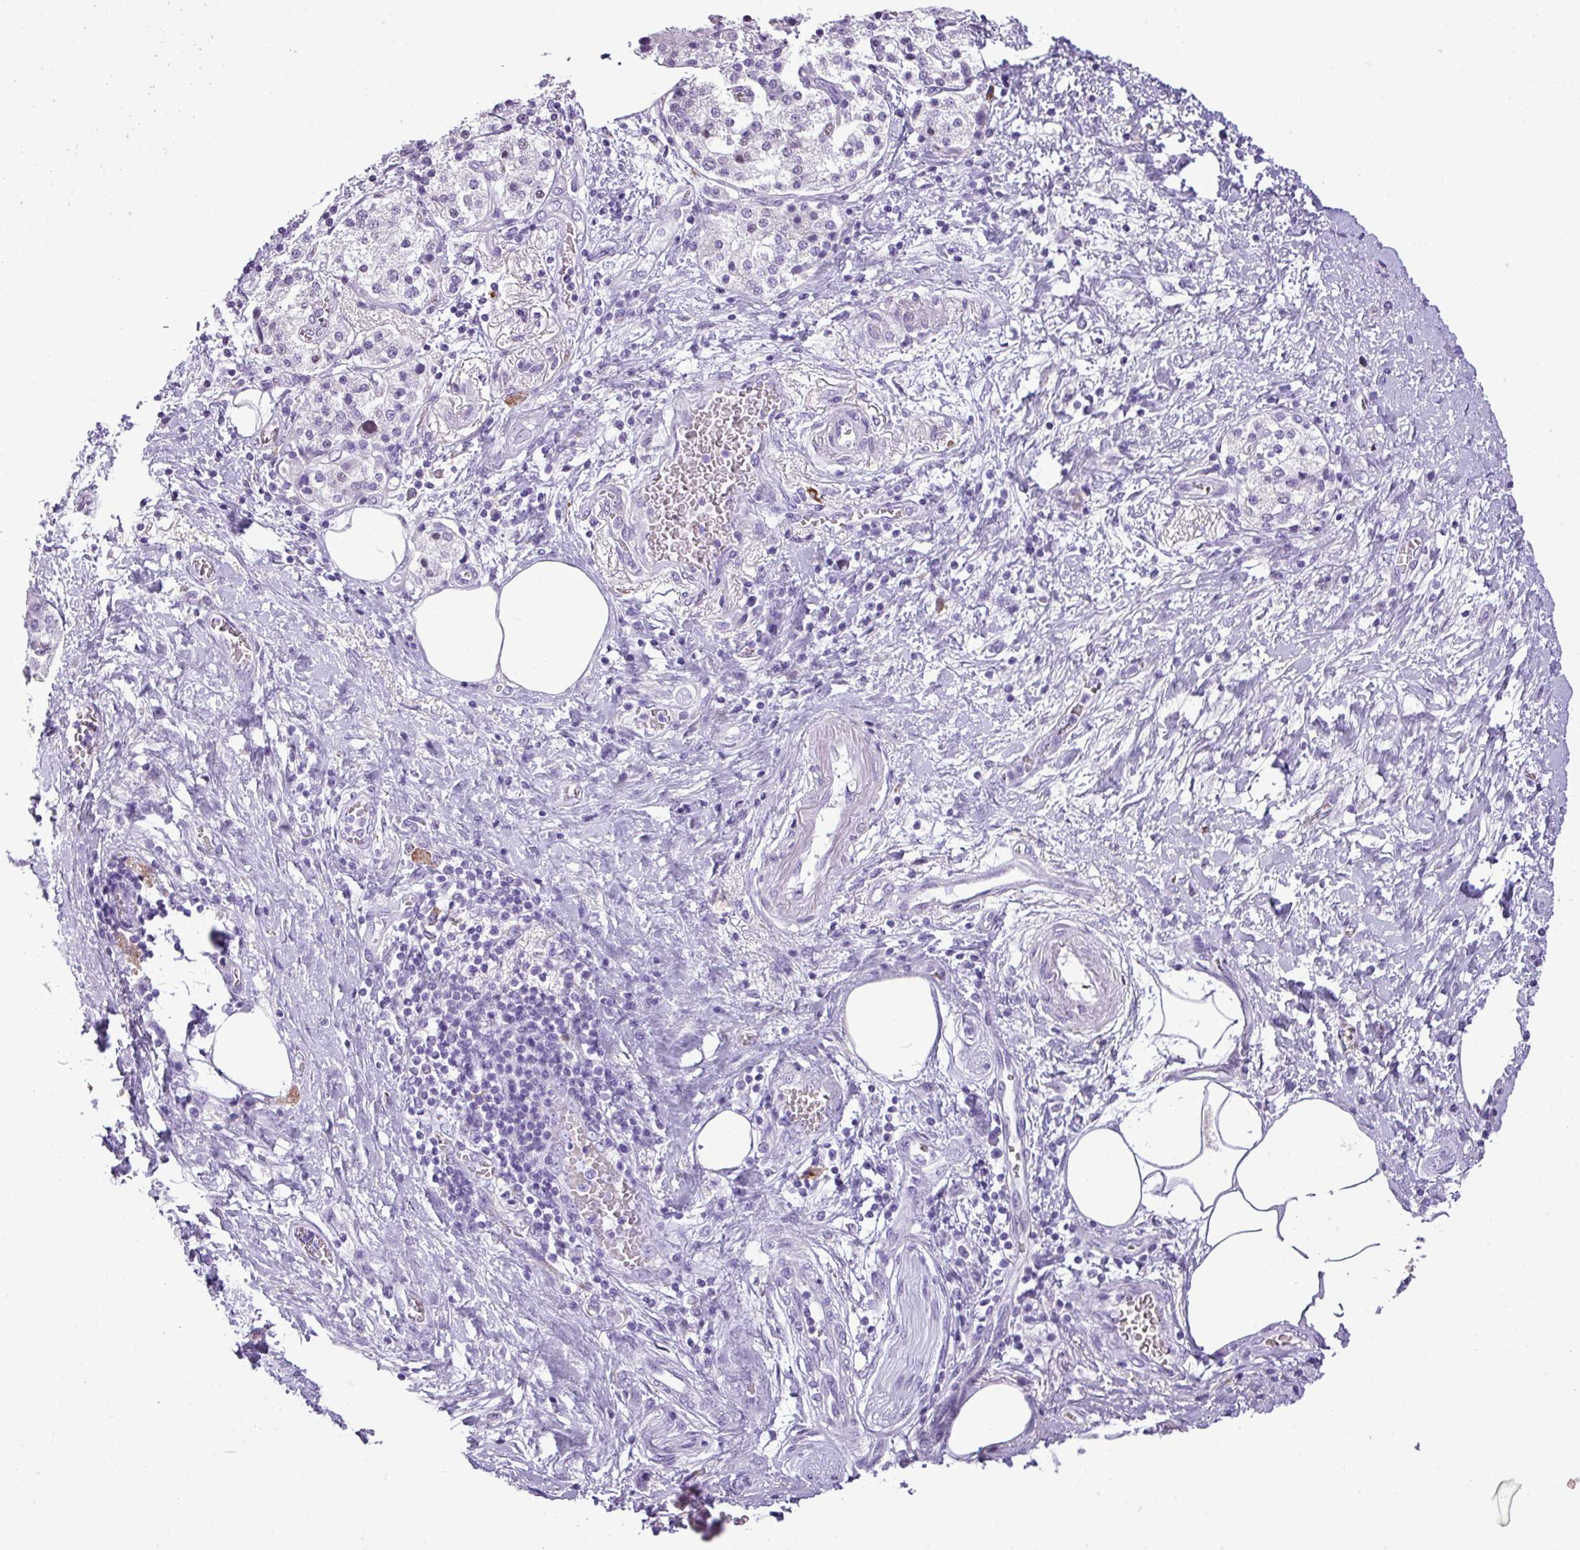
{"staining": {"intensity": "negative", "quantity": "none", "location": "none"}, "tissue": "pancreatic cancer", "cell_type": "Tumor cells", "image_type": "cancer", "snomed": [{"axis": "morphology", "description": "Normal tissue, NOS"}, {"axis": "morphology", "description": "Adenocarcinoma, NOS"}, {"axis": "topography", "description": "Pancreas"}], "caption": "Human pancreatic cancer stained for a protein using immunohistochemistry displays no expression in tumor cells.", "gene": "RBMXL2", "patient": {"sex": "female", "age": 68}}